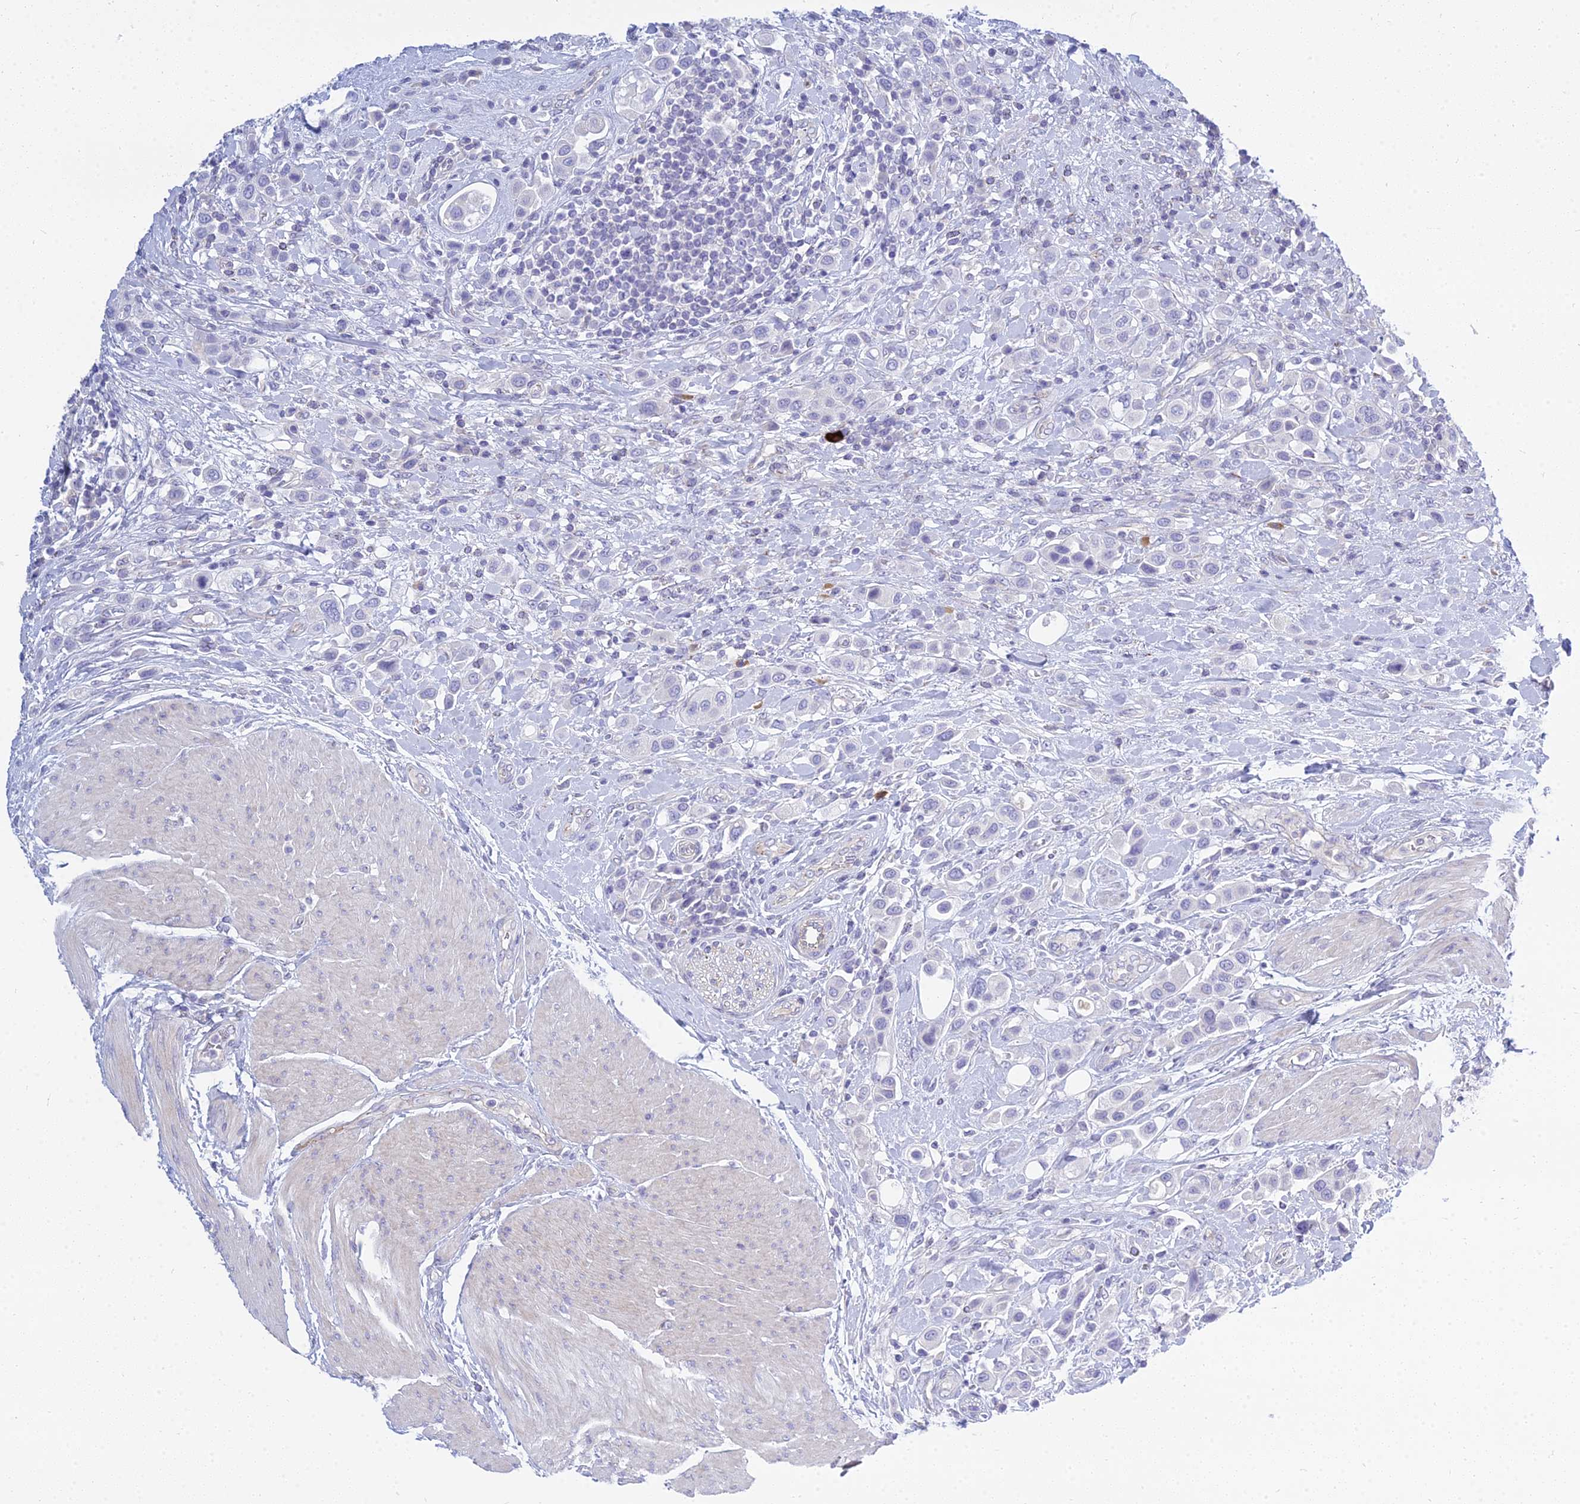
{"staining": {"intensity": "negative", "quantity": "none", "location": "none"}, "tissue": "urothelial cancer", "cell_type": "Tumor cells", "image_type": "cancer", "snomed": [{"axis": "morphology", "description": "Urothelial carcinoma, High grade"}, {"axis": "topography", "description": "Urinary bladder"}], "caption": "This is a photomicrograph of immunohistochemistry staining of high-grade urothelial carcinoma, which shows no expression in tumor cells.", "gene": "SMIM24", "patient": {"sex": "male", "age": 50}}